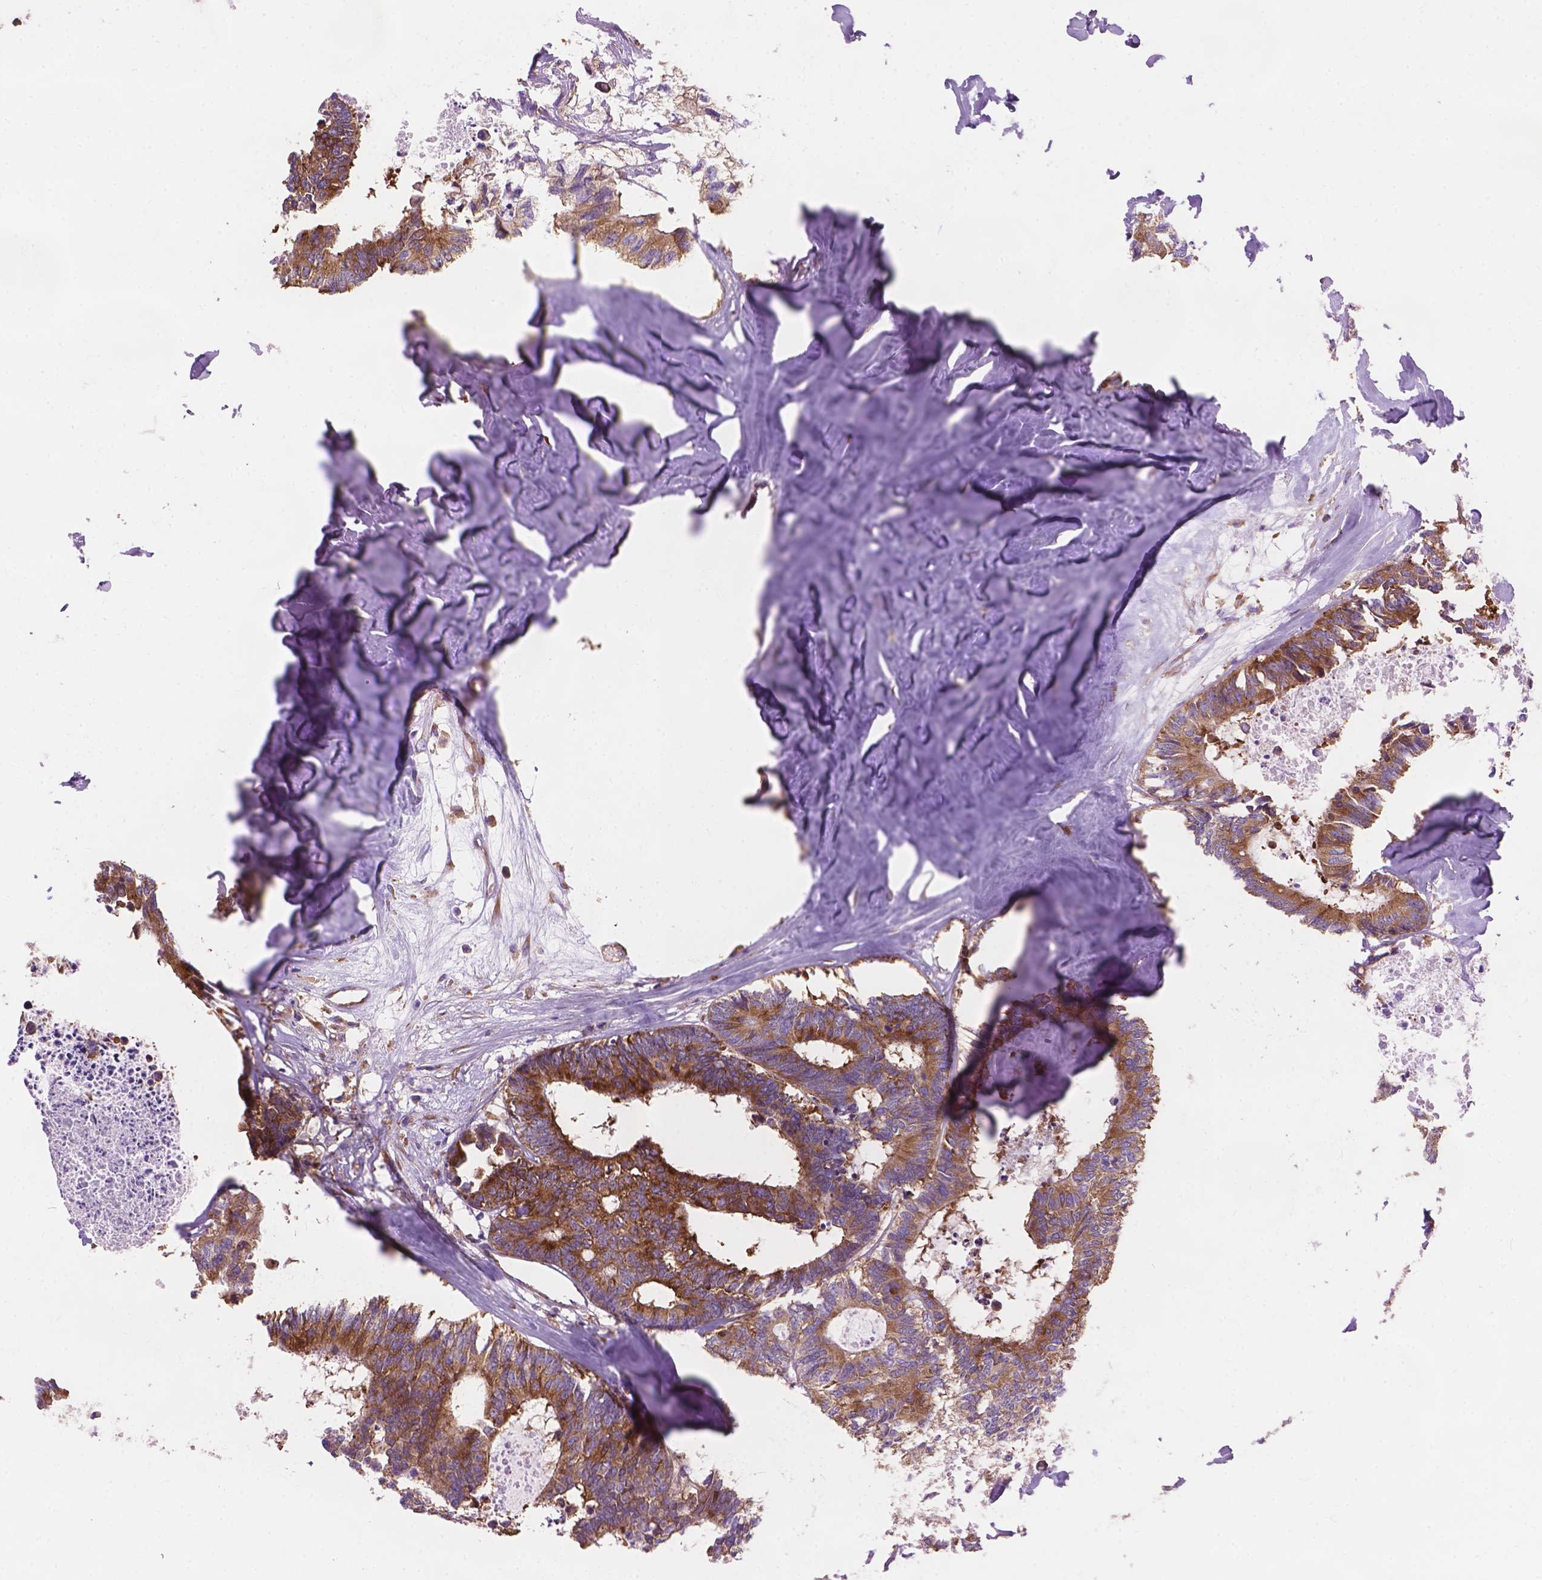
{"staining": {"intensity": "moderate", "quantity": ">75%", "location": "cytoplasmic/membranous"}, "tissue": "colorectal cancer", "cell_type": "Tumor cells", "image_type": "cancer", "snomed": [{"axis": "morphology", "description": "Adenocarcinoma, NOS"}, {"axis": "topography", "description": "Colon"}, {"axis": "topography", "description": "Rectum"}], "caption": "Brown immunohistochemical staining in human colorectal adenocarcinoma exhibits moderate cytoplasmic/membranous expression in approximately >75% of tumor cells.", "gene": "RPL37A", "patient": {"sex": "male", "age": 57}}